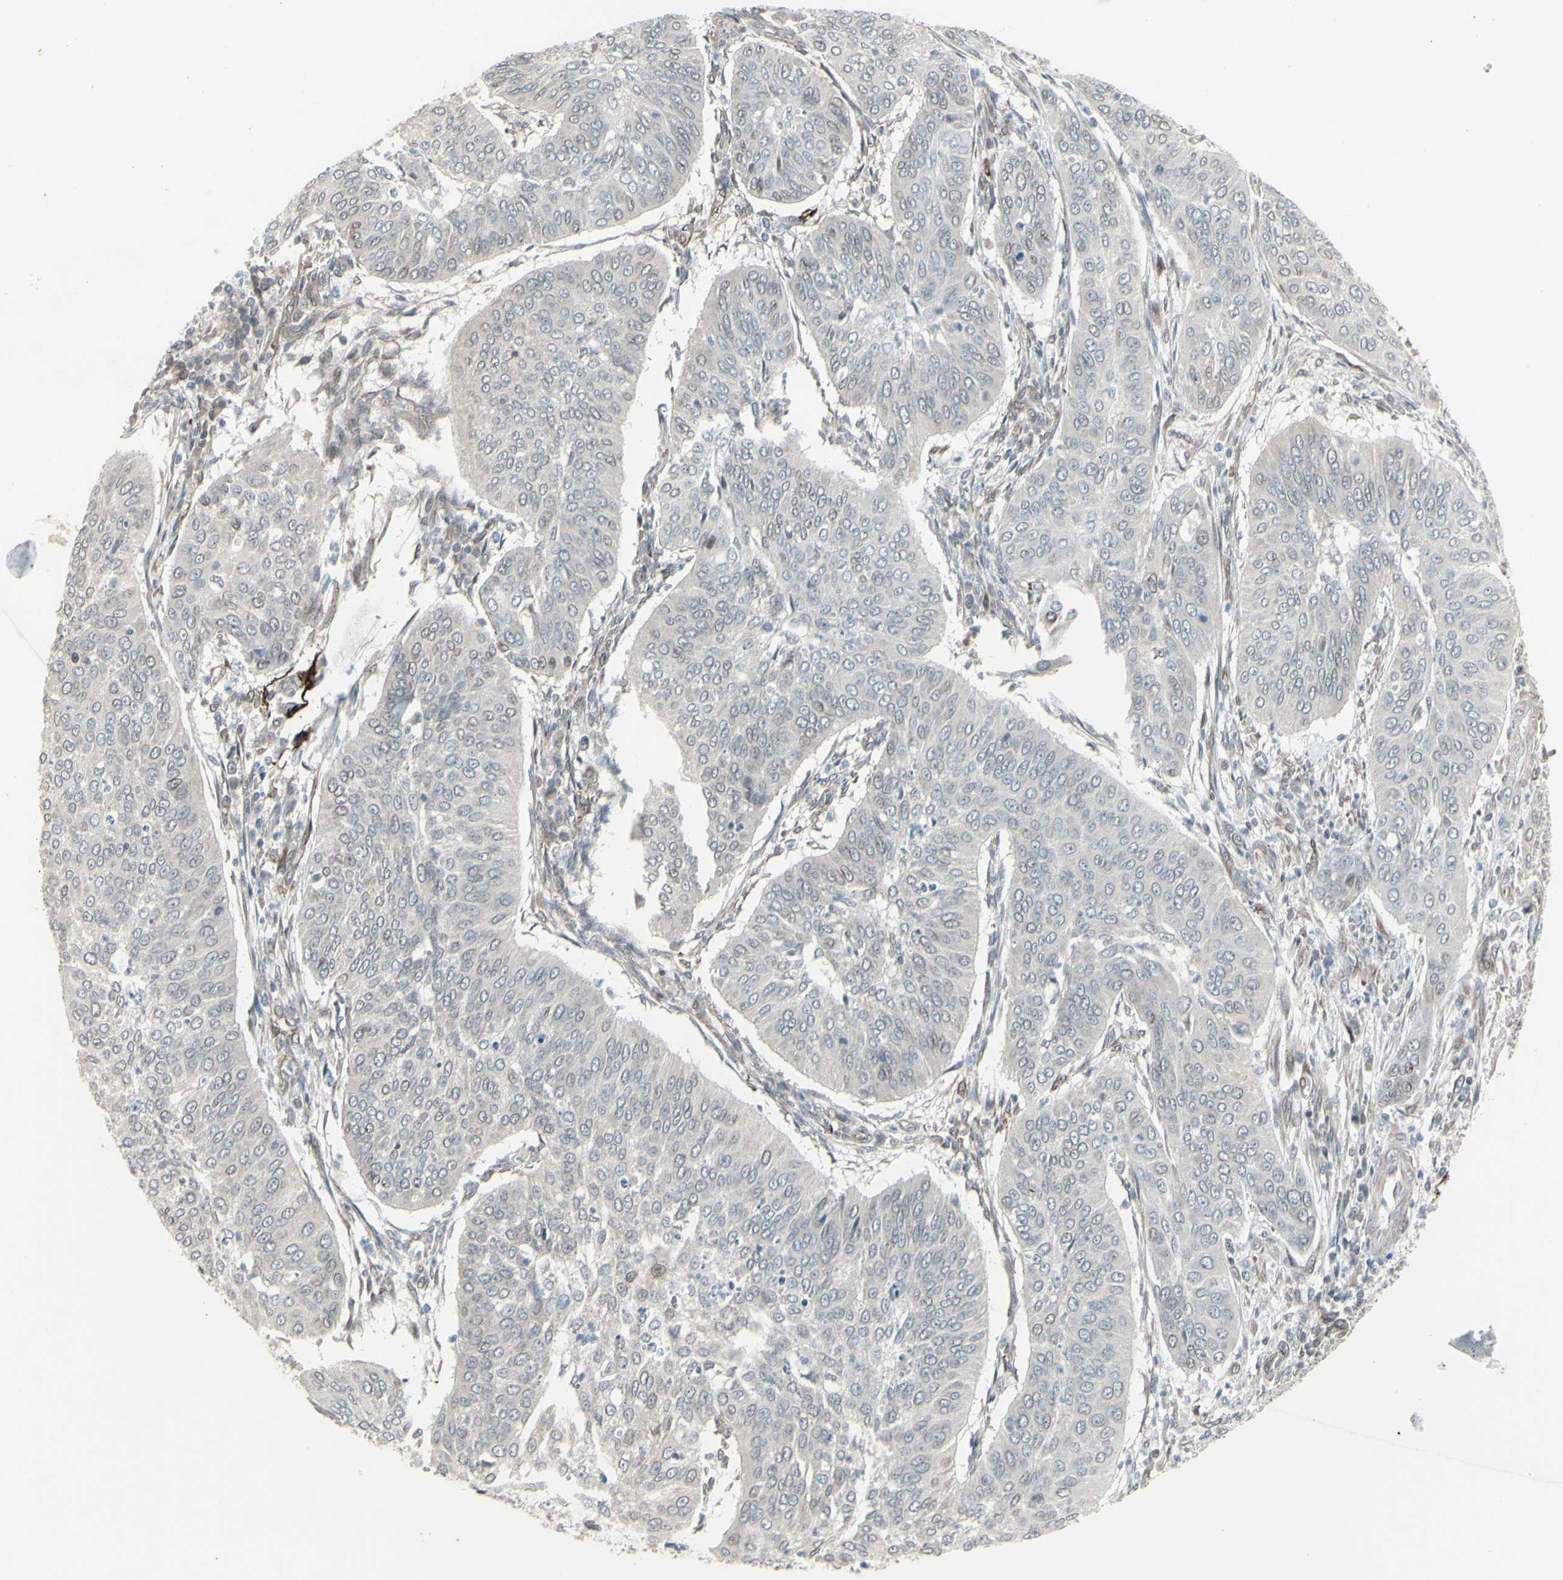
{"staining": {"intensity": "negative", "quantity": "none", "location": "none"}, "tissue": "cervical cancer", "cell_type": "Tumor cells", "image_type": "cancer", "snomed": [{"axis": "morphology", "description": "Normal tissue, NOS"}, {"axis": "morphology", "description": "Squamous cell carcinoma, NOS"}, {"axis": "topography", "description": "Cervix"}], "caption": "The image displays no significant expression in tumor cells of cervical squamous cell carcinoma.", "gene": "DTX3L", "patient": {"sex": "female", "age": 39}}